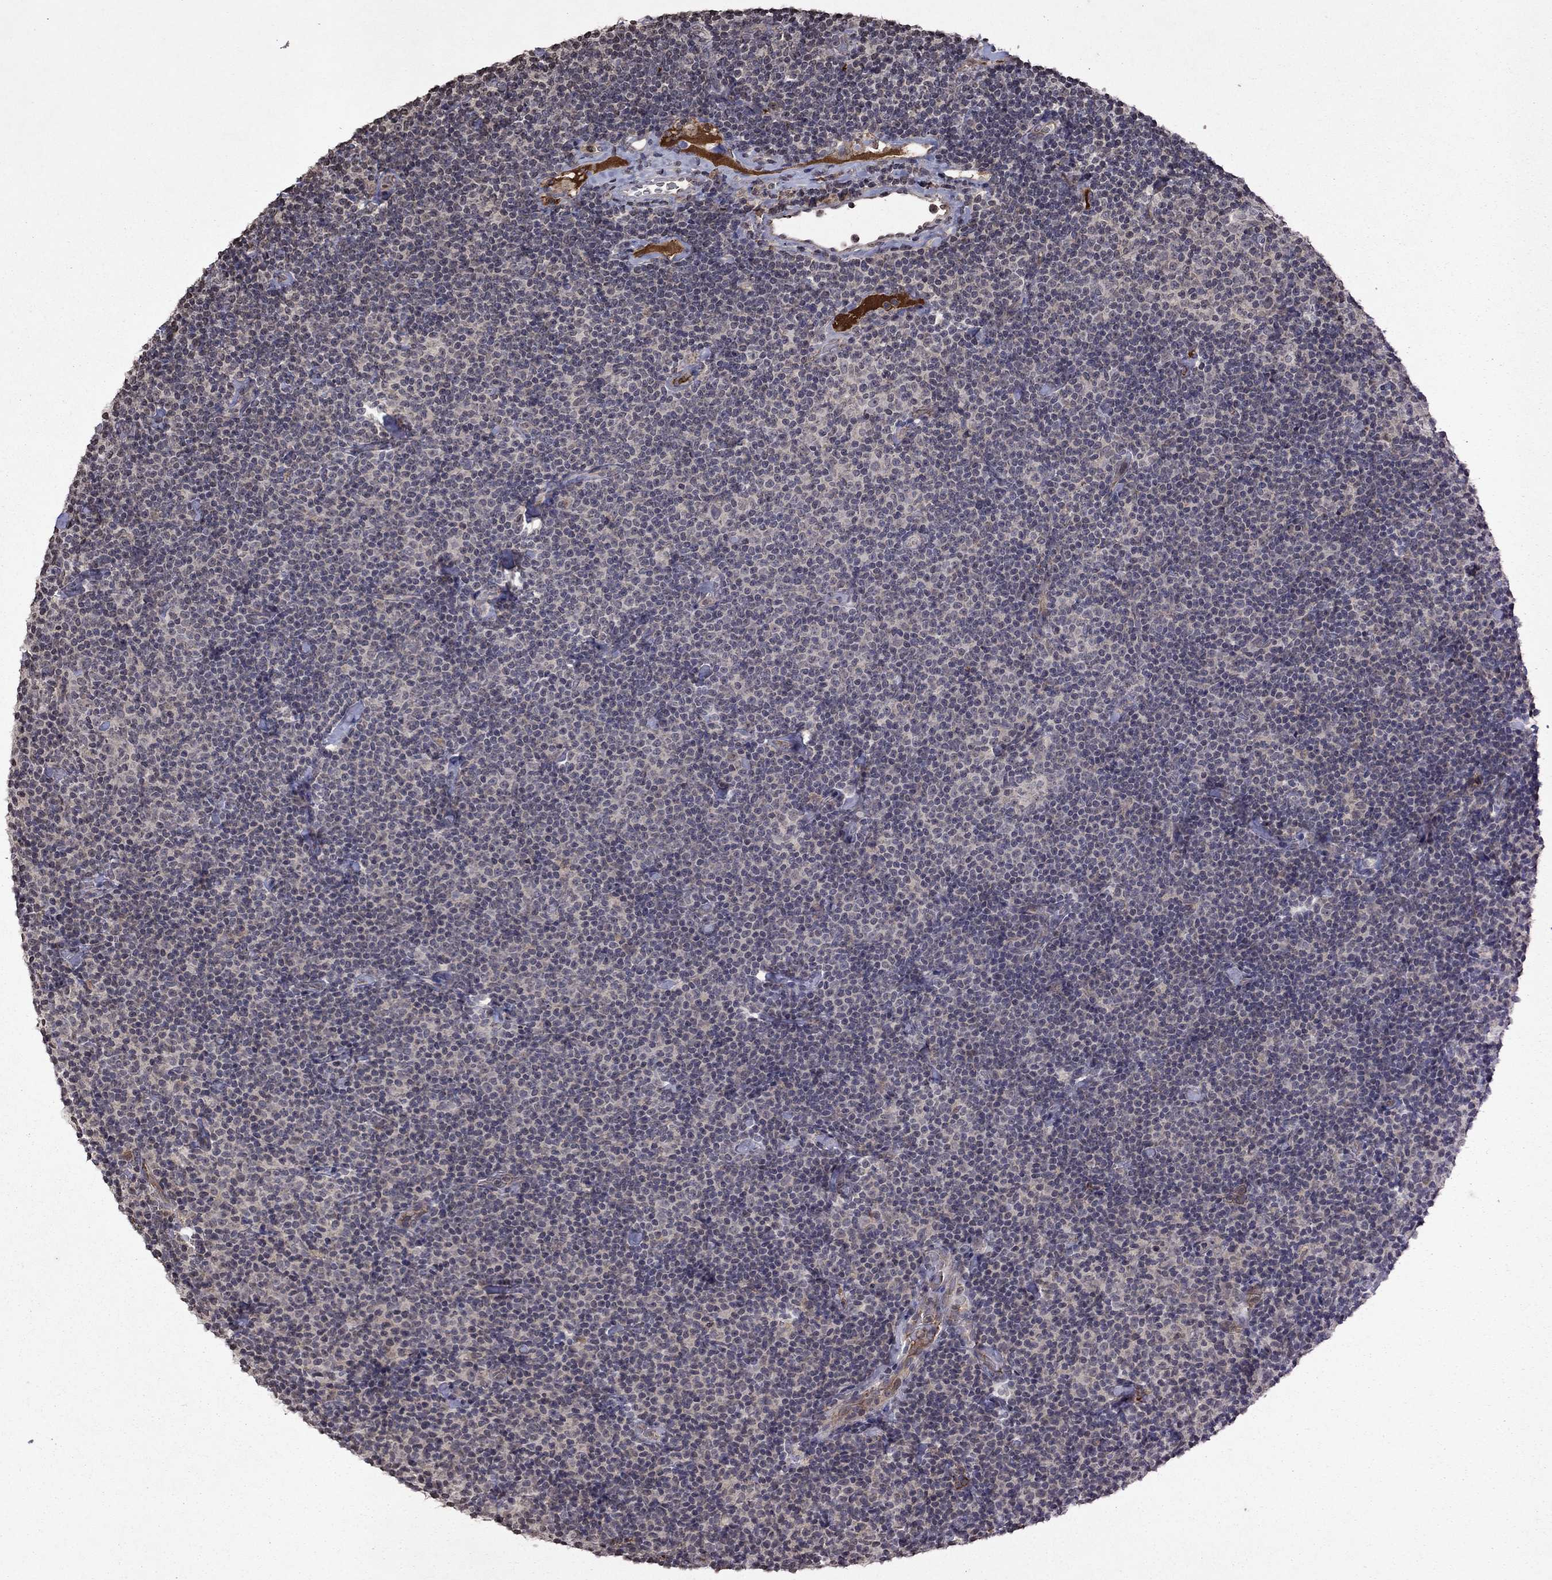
{"staining": {"intensity": "negative", "quantity": "none", "location": "none"}, "tissue": "lymphoma", "cell_type": "Tumor cells", "image_type": "cancer", "snomed": [{"axis": "morphology", "description": "Malignant lymphoma, non-Hodgkin's type, Low grade"}, {"axis": "topography", "description": "Lymph node"}], "caption": "Immunohistochemical staining of low-grade malignant lymphoma, non-Hodgkin's type reveals no significant staining in tumor cells.", "gene": "NLGN1", "patient": {"sex": "male", "age": 81}}